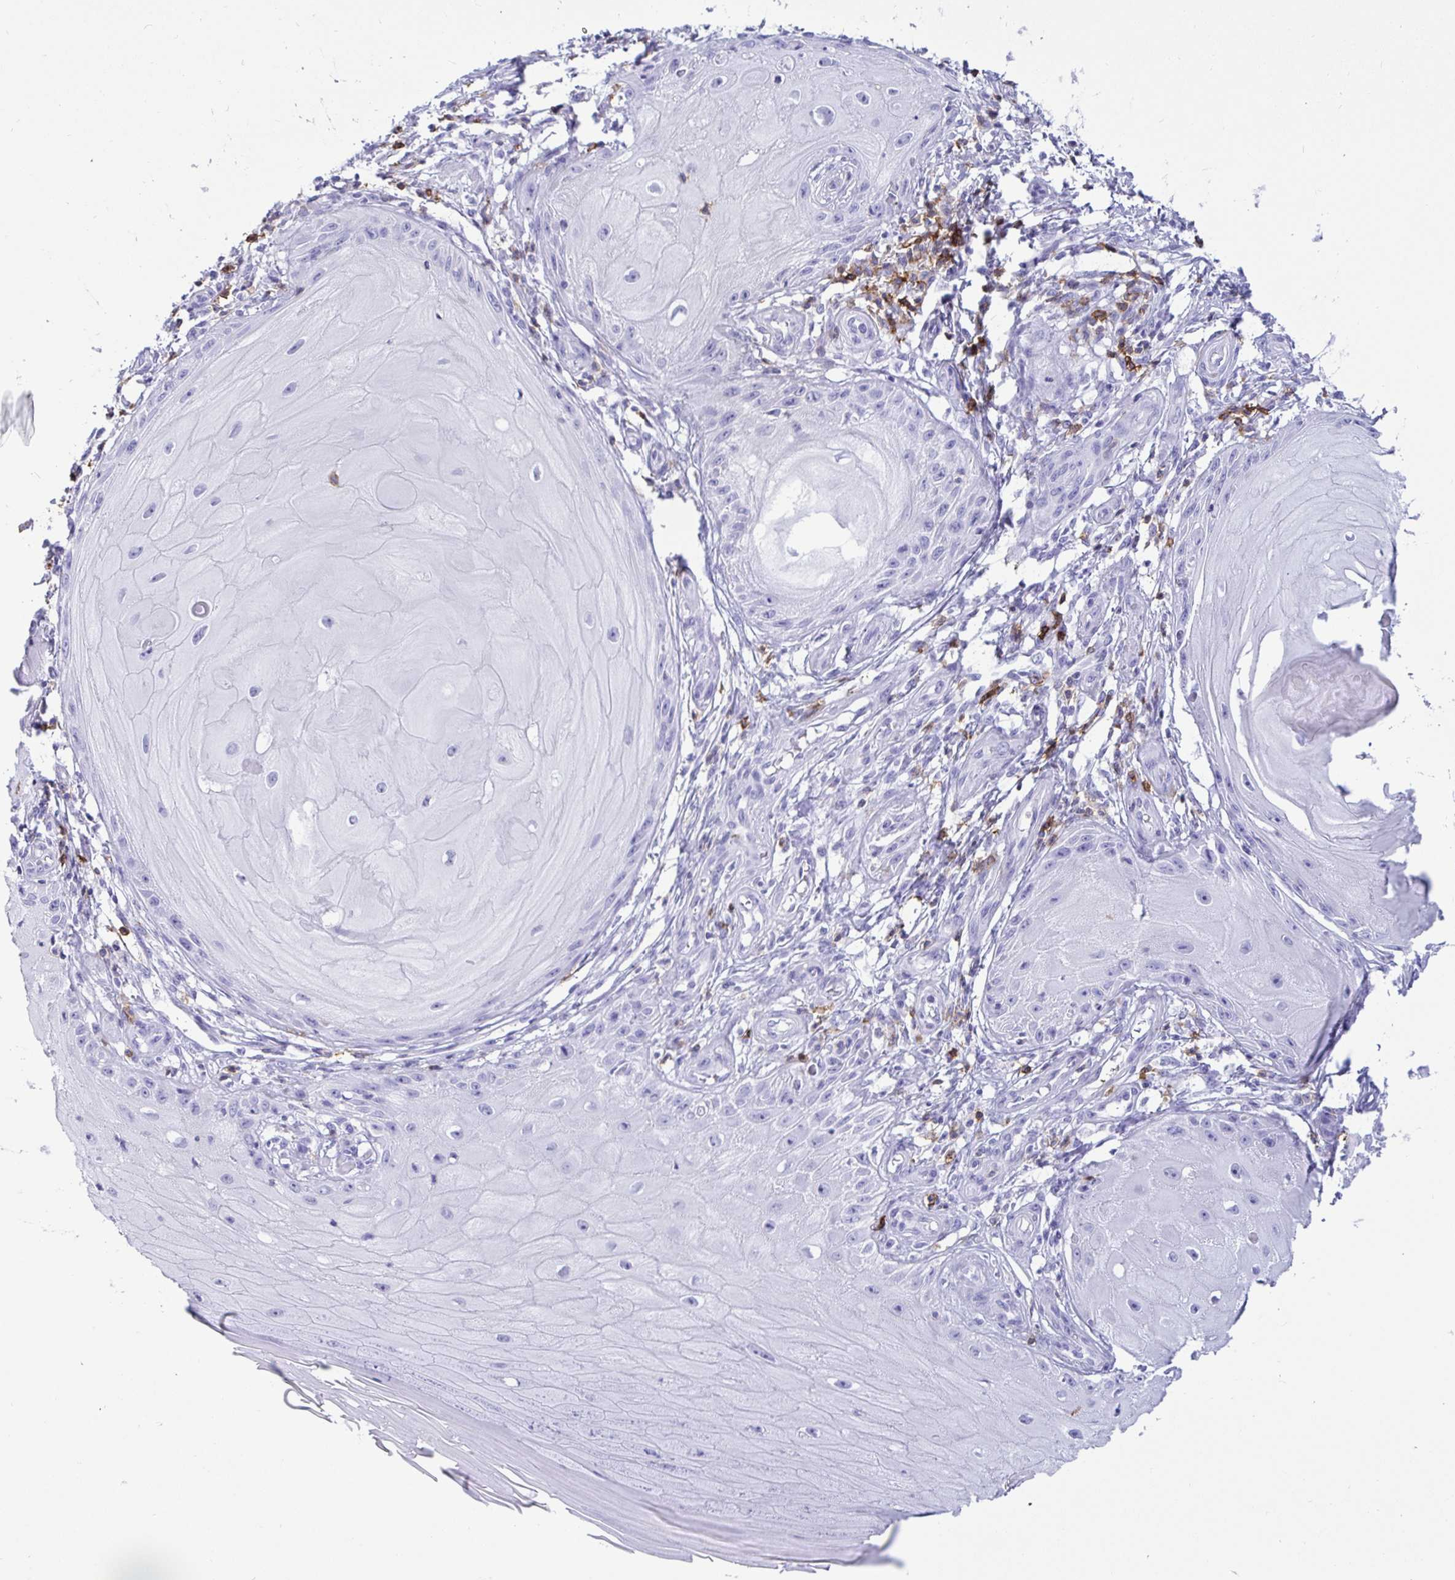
{"staining": {"intensity": "negative", "quantity": "none", "location": "none"}, "tissue": "skin cancer", "cell_type": "Tumor cells", "image_type": "cancer", "snomed": [{"axis": "morphology", "description": "Squamous cell carcinoma, NOS"}, {"axis": "topography", "description": "Skin"}], "caption": "Tumor cells show no significant positivity in skin squamous cell carcinoma.", "gene": "CD5", "patient": {"sex": "female", "age": 77}}